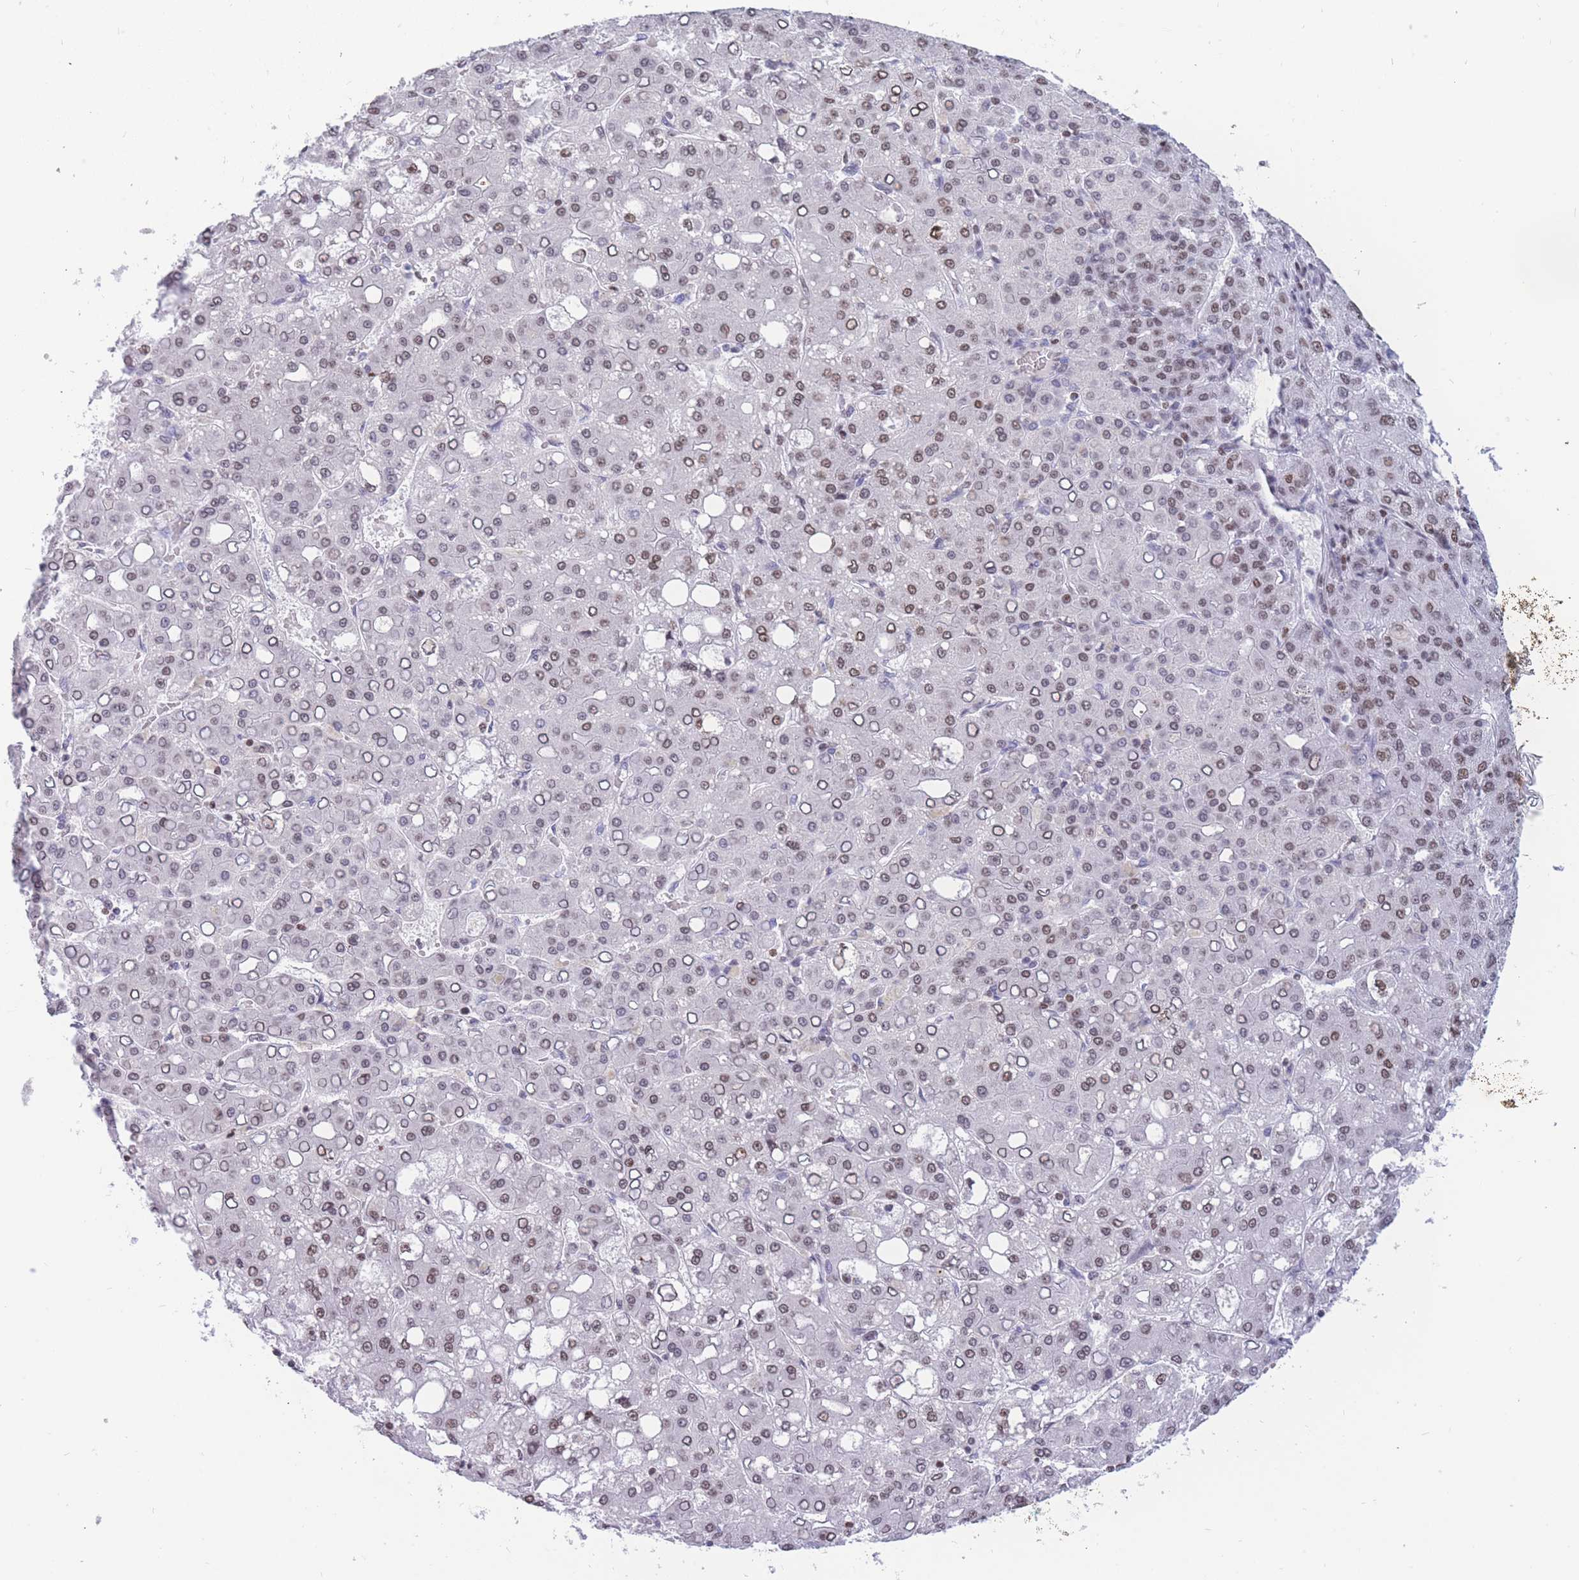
{"staining": {"intensity": "weak", "quantity": ">75%", "location": "nuclear"}, "tissue": "liver cancer", "cell_type": "Tumor cells", "image_type": "cancer", "snomed": [{"axis": "morphology", "description": "Carcinoma, Hepatocellular, NOS"}, {"axis": "topography", "description": "Liver"}], "caption": "IHC micrograph of liver hepatocellular carcinoma stained for a protein (brown), which exhibits low levels of weak nuclear staining in about >75% of tumor cells.", "gene": "HMGN1", "patient": {"sex": "male", "age": 65}}